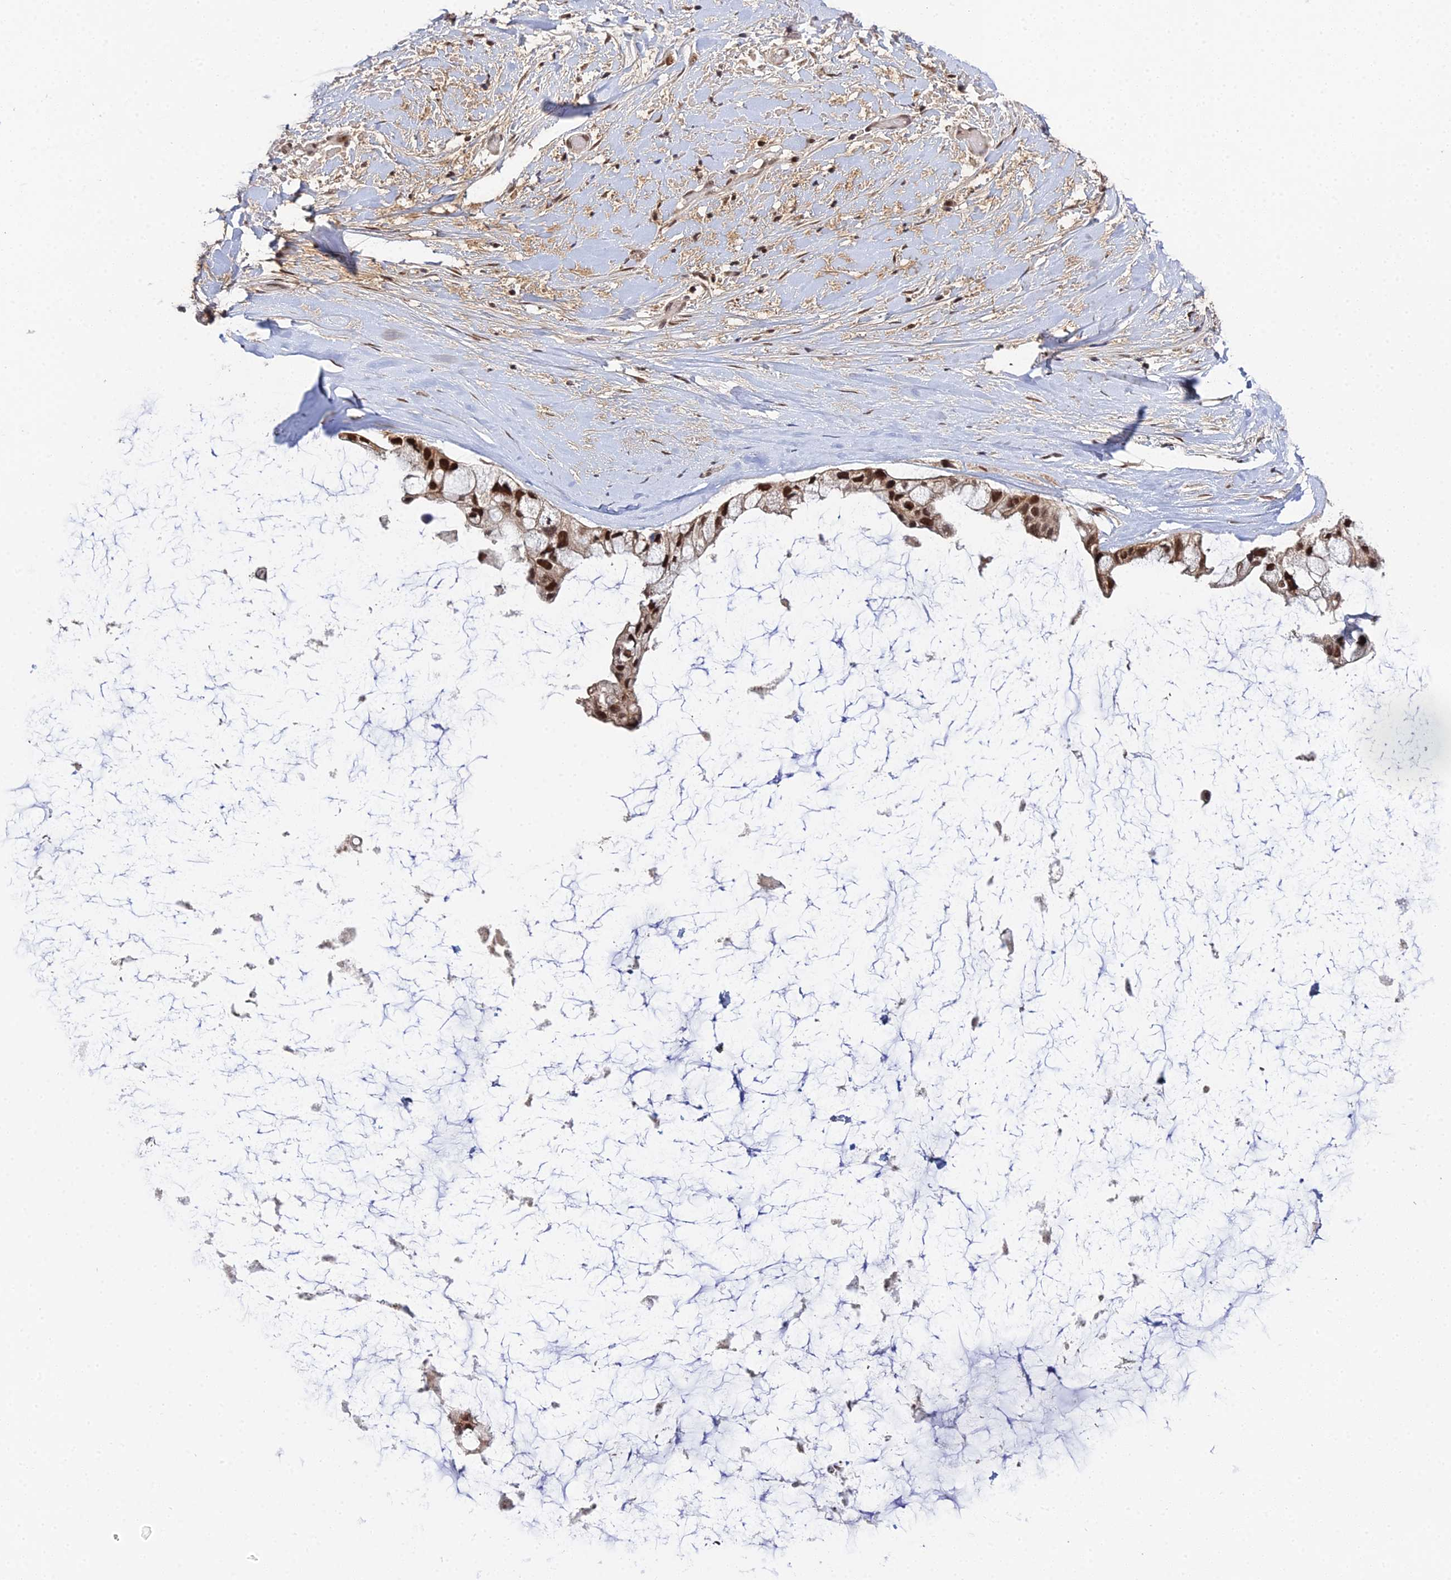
{"staining": {"intensity": "strong", "quantity": ">75%", "location": "nuclear"}, "tissue": "ovarian cancer", "cell_type": "Tumor cells", "image_type": "cancer", "snomed": [{"axis": "morphology", "description": "Cystadenocarcinoma, mucinous, NOS"}, {"axis": "topography", "description": "Ovary"}], "caption": "Immunohistochemical staining of ovarian cancer demonstrates high levels of strong nuclear protein staining in approximately >75% of tumor cells.", "gene": "ERCC5", "patient": {"sex": "female", "age": 39}}